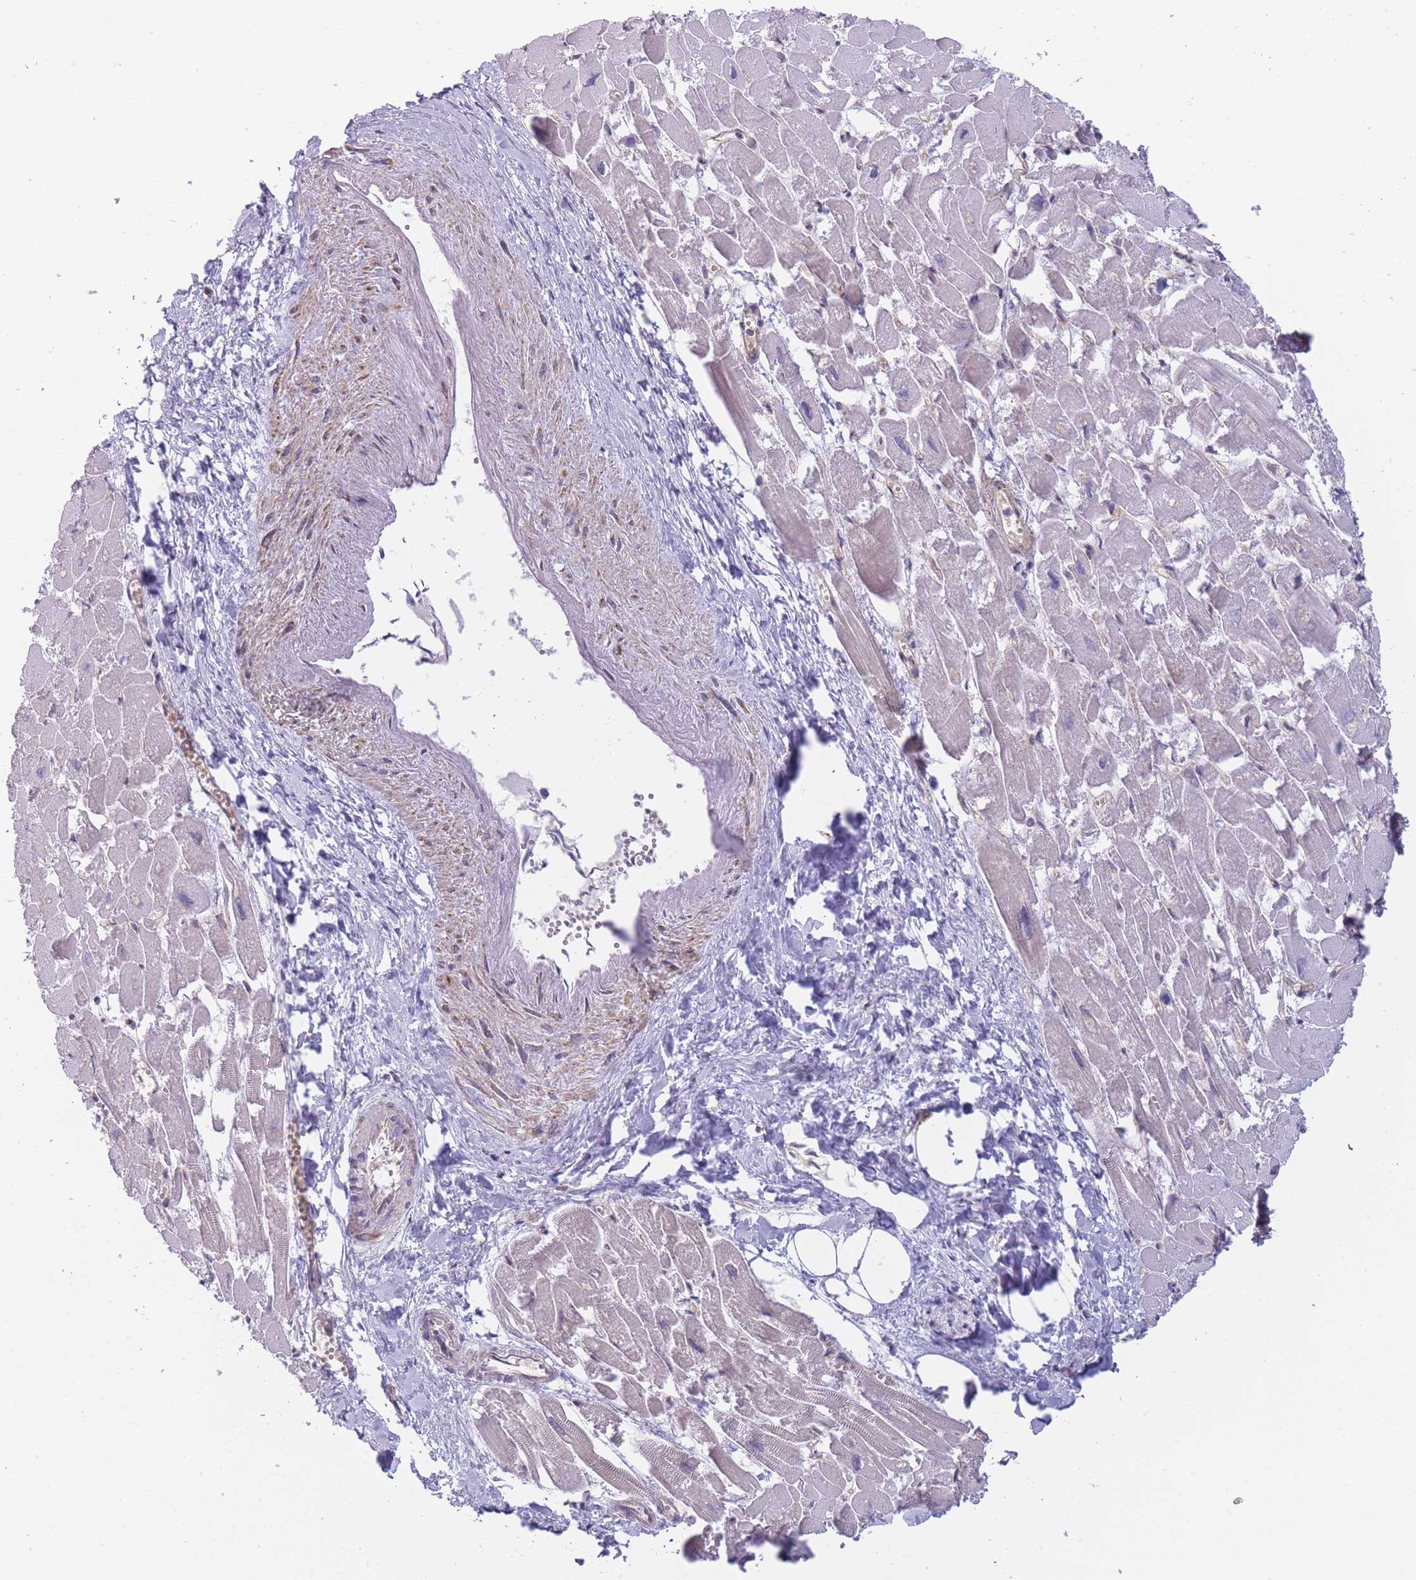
{"staining": {"intensity": "moderate", "quantity": "<25%", "location": "nuclear"}, "tissue": "heart muscle", "cell_type": "Cardiomyocytes", "image_type": "normal", "snomed": [{"axis": "morphology", "description": "Normal tissue, NOS"}, {"axis": "topography", "description": "Heart"}], "caption": "This is an image of immunohistochemistry (IHC) staining of unremarkable heart muscle, which shows moderate expression in the nuclear of cardiomyocytes.", "gene": "NSFL1C", "patient": {"sex": "male", "age": 54}}